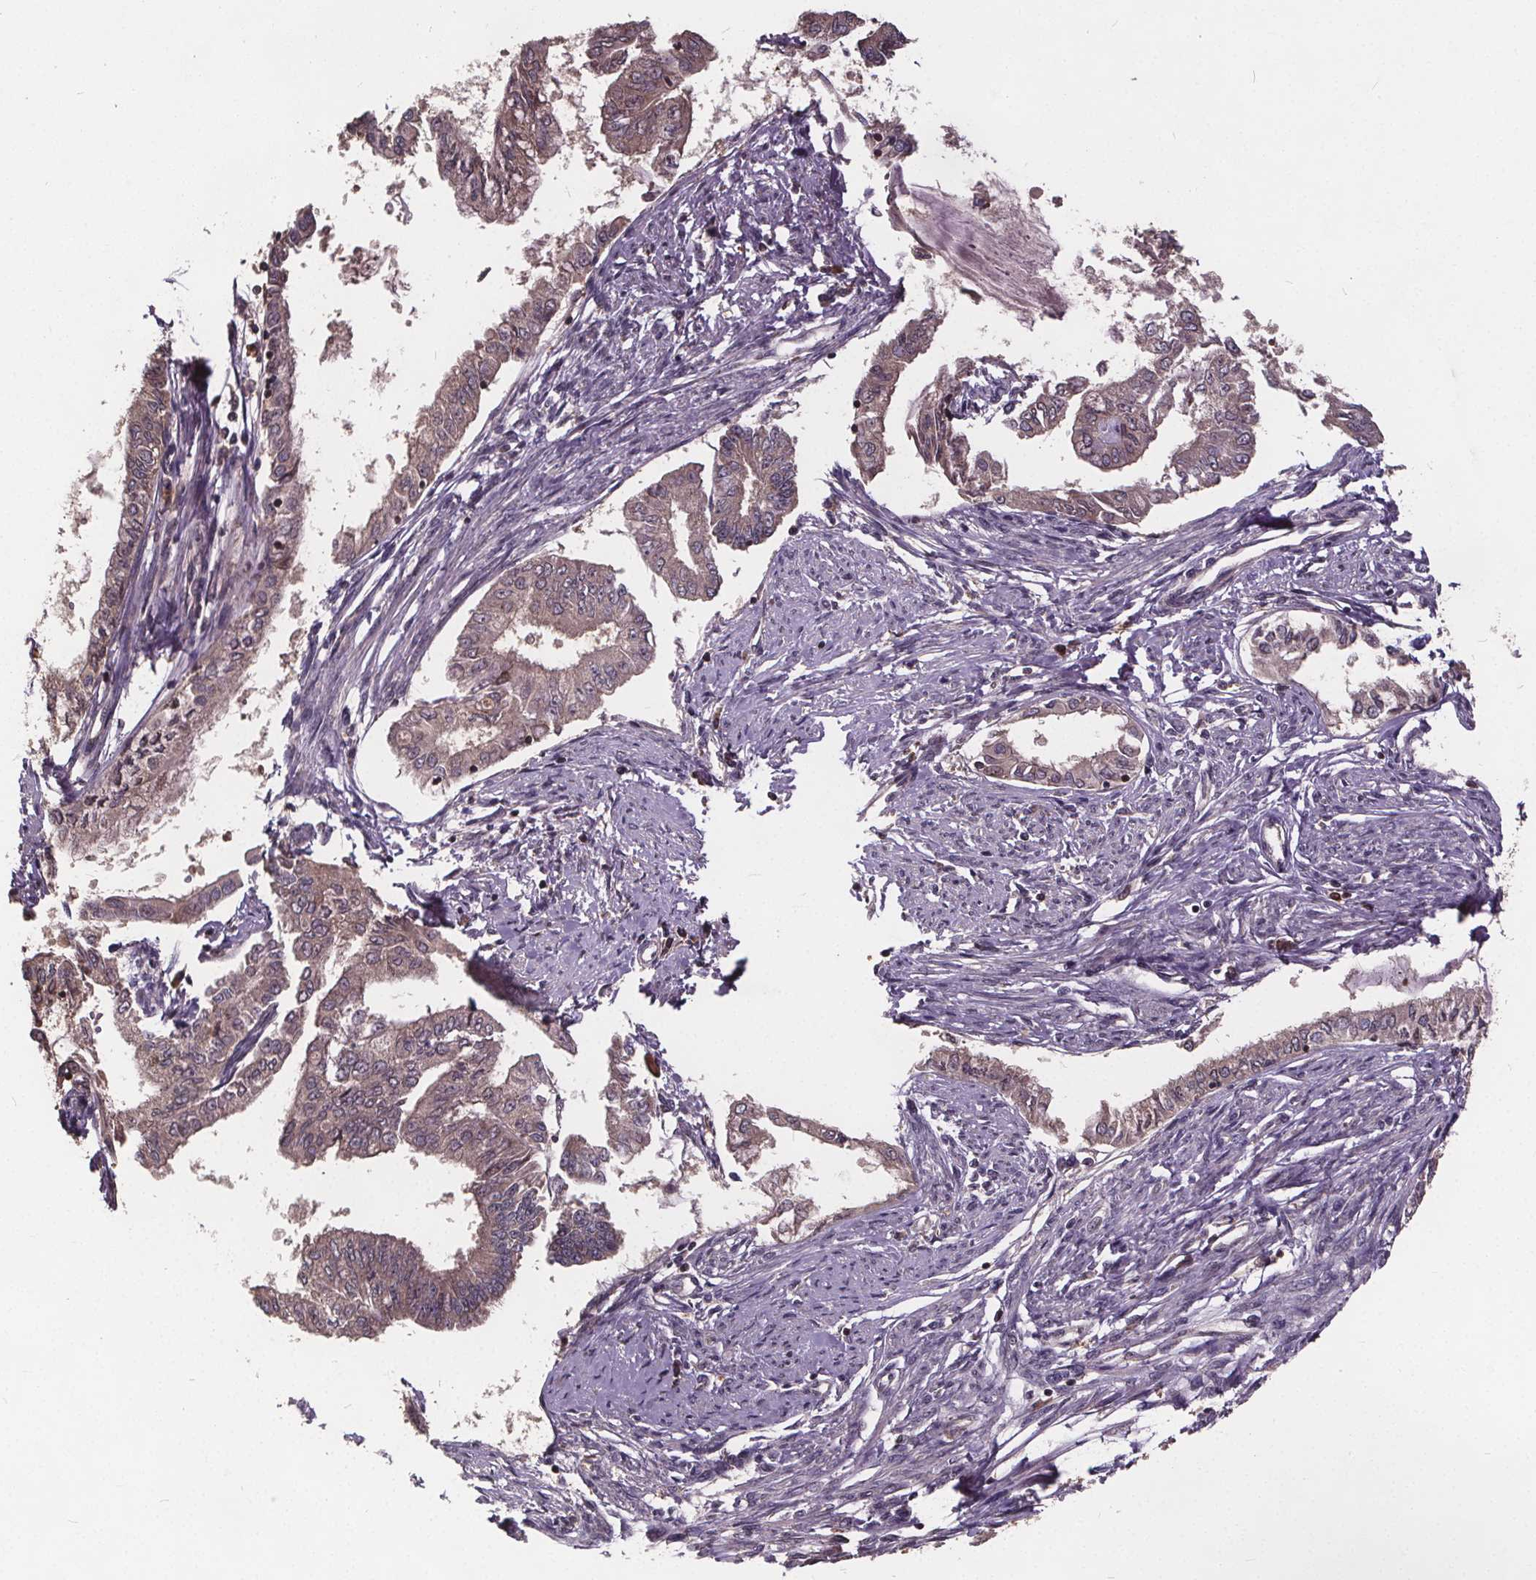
{"staining": {"intensity": "weak", "quantity": ">75%", "location": "cytoplasmic/membranous"}, "tissue": "endometrial cancer", "cell_type": "Tumor cells", "image_type": "cancer", "snomed": [{"axis": "morphology", "description": "Adenocarcinoma, NOS"}, {"axis": "topography", "description": "Endometrium"}], "caption": "IHC histopathology image of neoplastic tissue: adenocarcinoma (endometrial) stained using IHC displays low levels of weak protein expression localized specifically in the cytoplasmic/membranous of tumor cells, appearing as a cytoplasmic/membranous brown color.", "gene": "USP9X", "patient": {"sex": "female", "age": 76}}